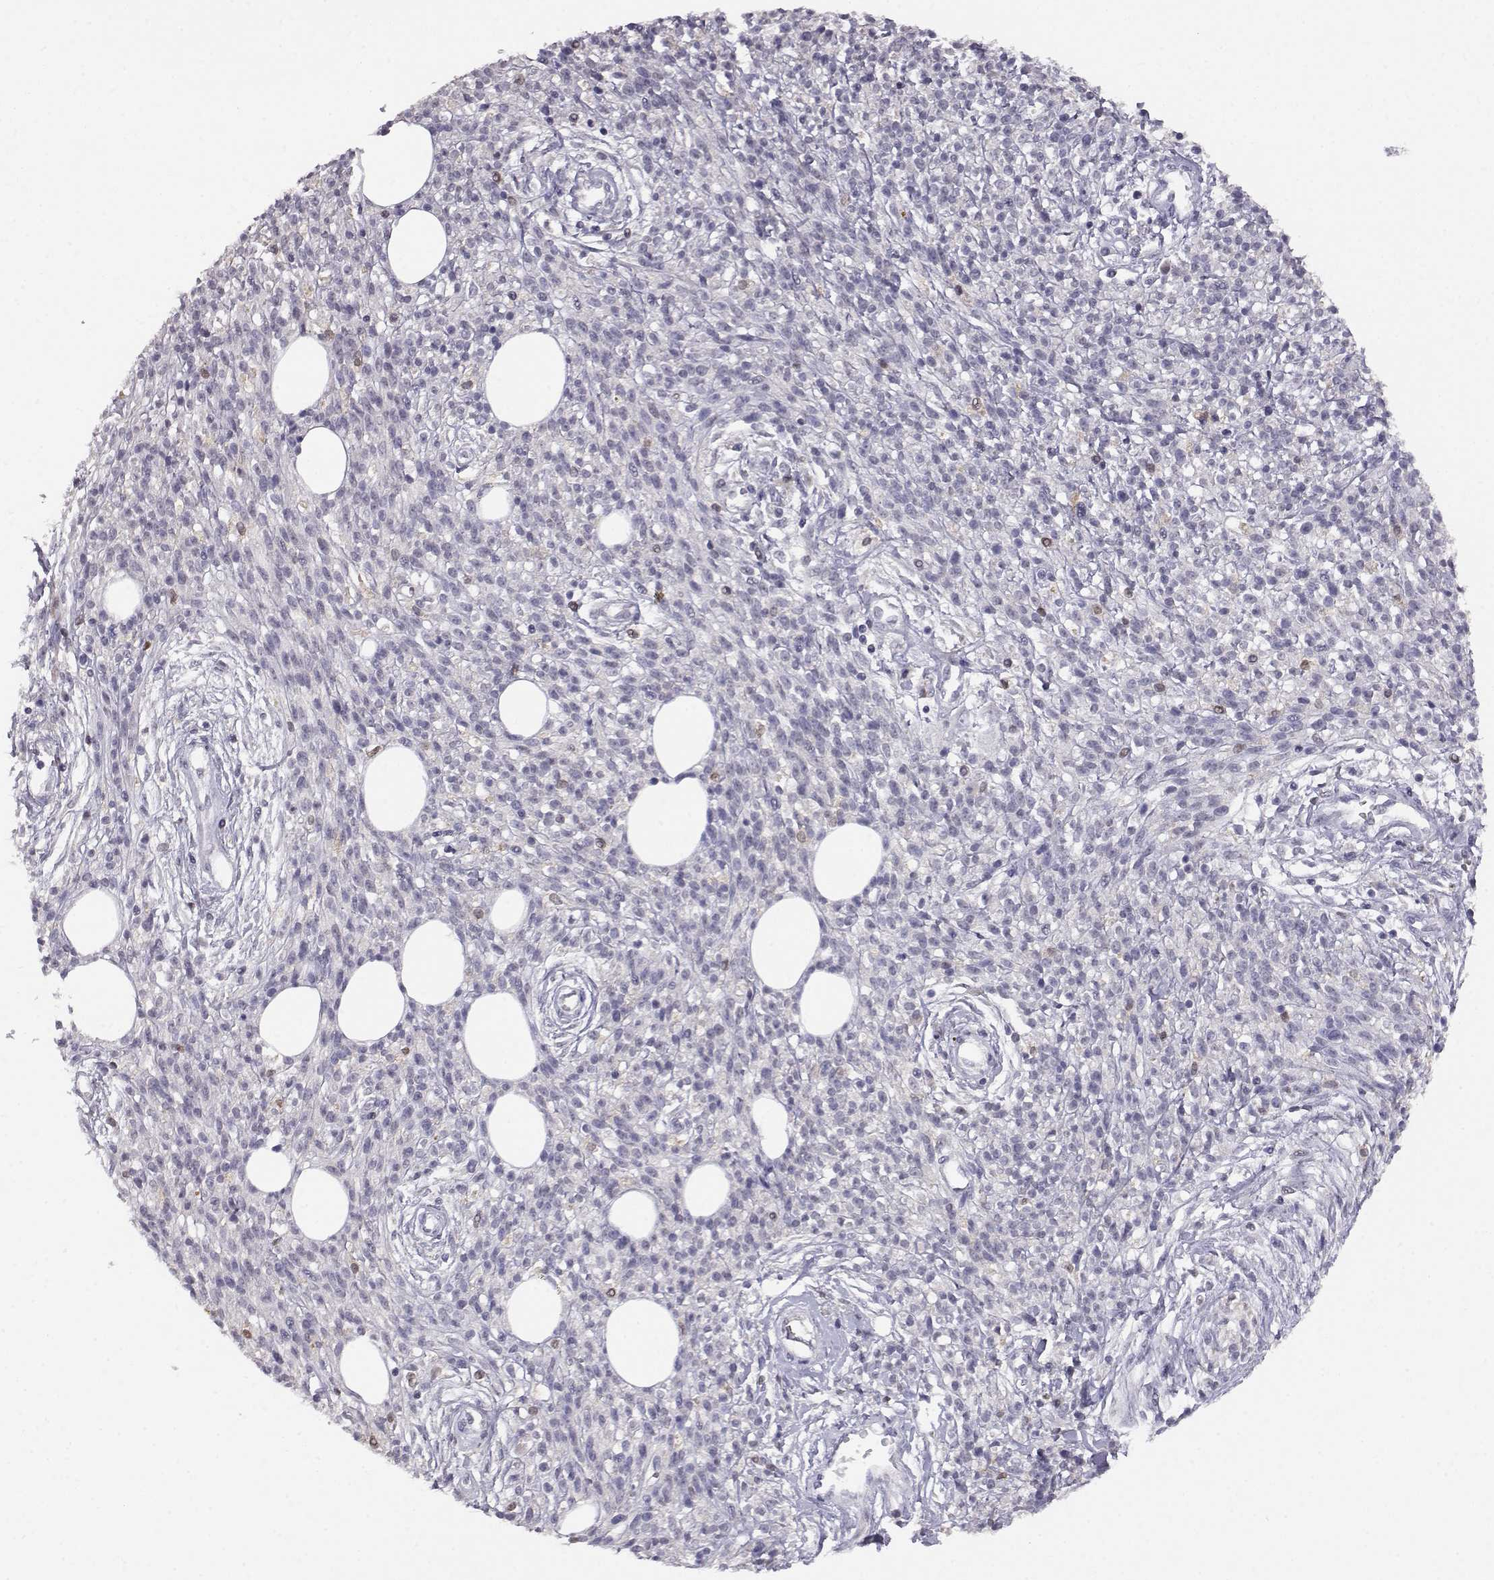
{"staining": {"intensity": "negative", "quantity": "none", "location": "none"}, "tissue": "melanoma", "cell_type": "Tumor cells", "image_type": "cancer", "snomed": [{"axis": "morphology", "description": "Malignant melanoma, NOS"}, {"axis": "topography", "description": "Skin"}, {"axis": "topography", "description": "Skin of trunk"}], "caption": "The IHC photomicrograph has no significant expression in tumor cells of melanoma tissue. The staining is performed using DAB brown chromogen with nuclei counter-stained in using hematoxylin.", "gene": "AKR1B1", "patient": {"sex": "male", "age": 74}}